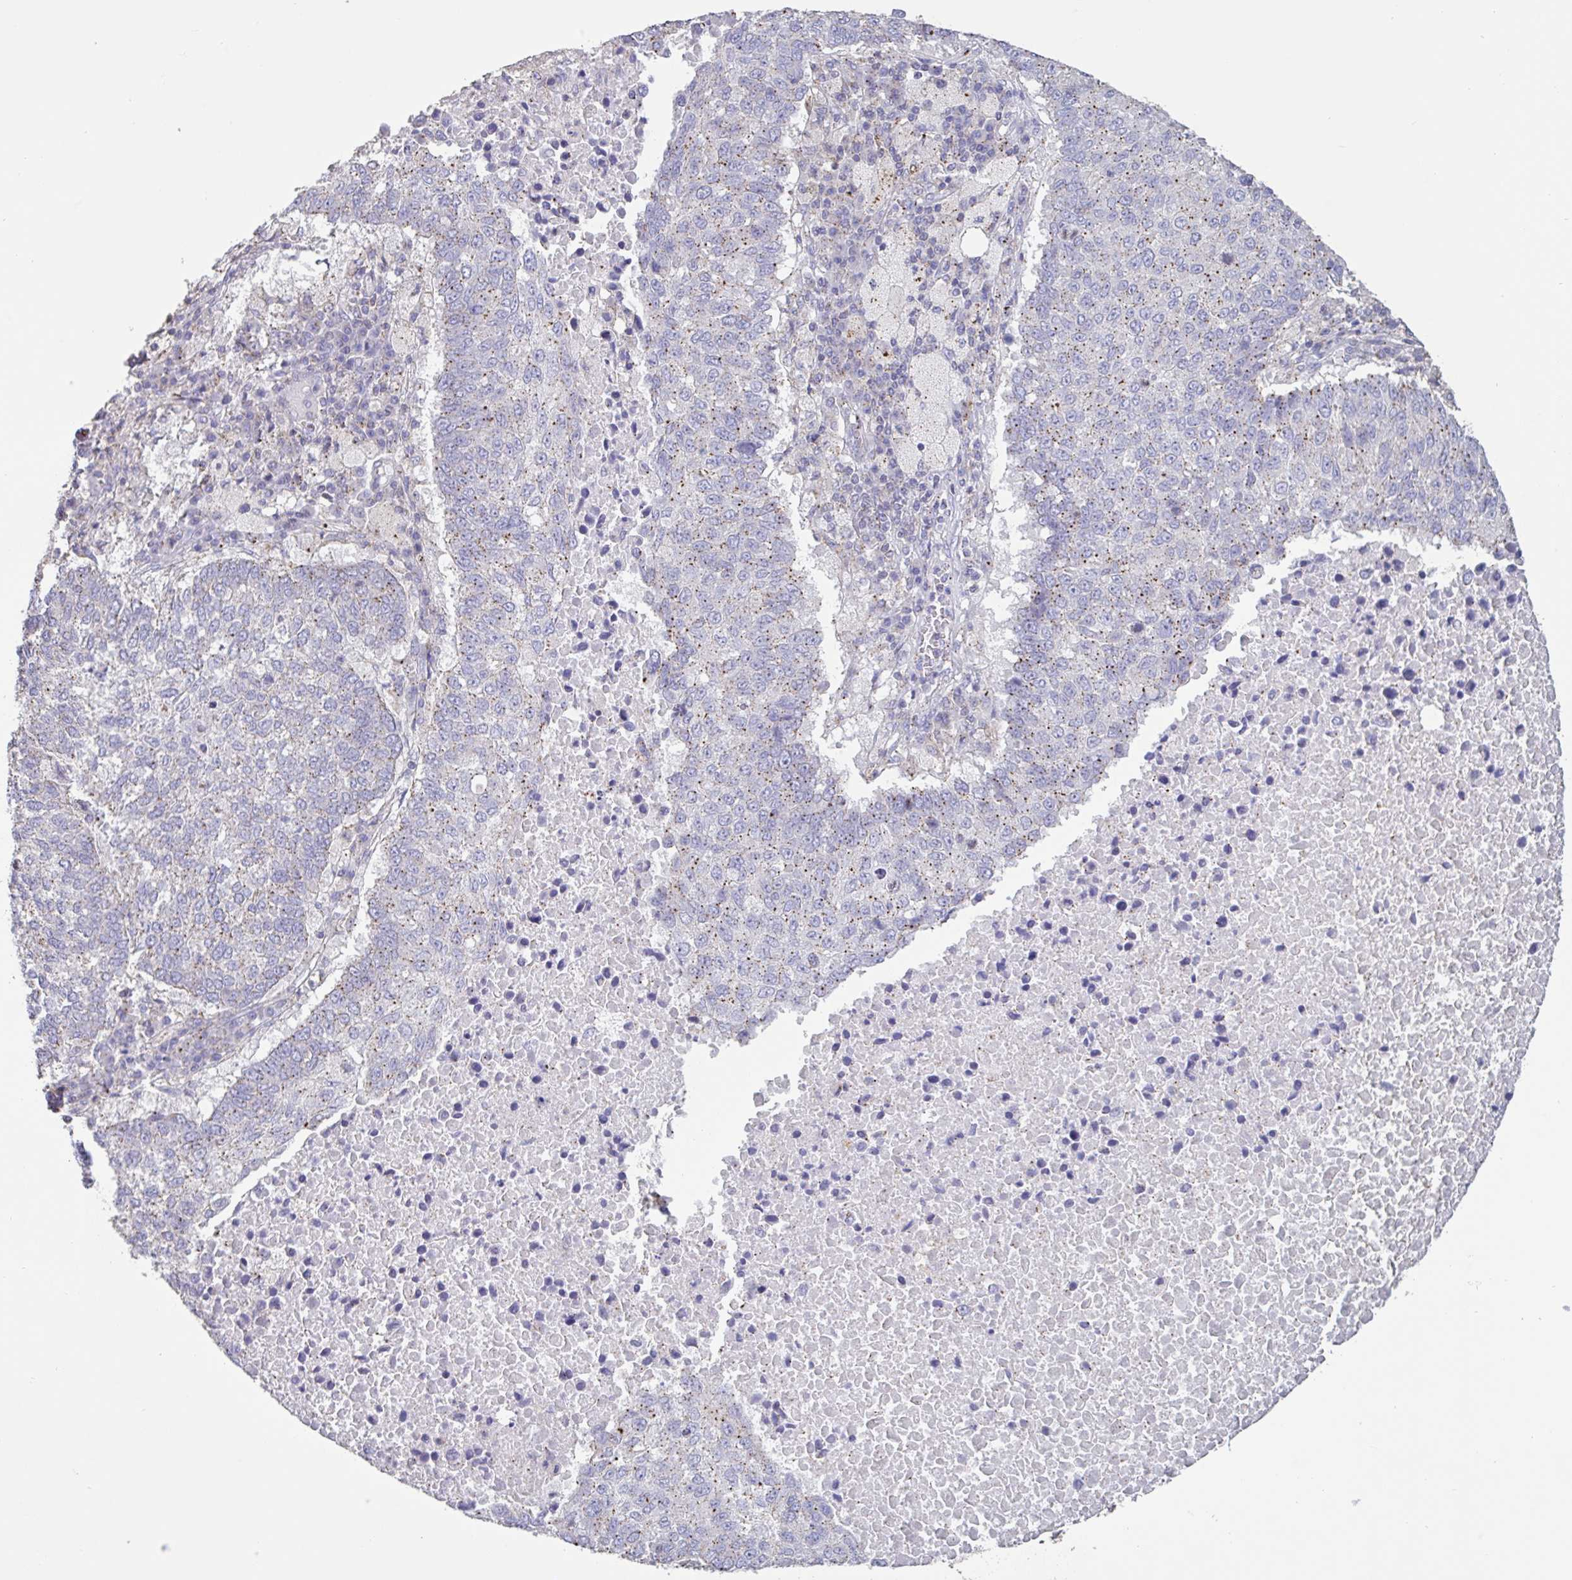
{"staining": {"intensity": "weak", "quantity": "25%-75%", "location": "cytoplasmic/membranous"}, "tissue": "lung cancer", "cell_type": "Tumor cells", "image_type": "cancer", "snomed": [{"axis": "morphology", "description": "Squamous cell carcinoma, NOS"}, {"axis": "topography", "description": "Lung"}], "caption": "Tumor cells demonstrate weak cytoplasmic/membranous positivity in about 25%-75% of cells in squamous cell carcinoma (lung).", "gene": "CHMP5", "patient": {"sex": "male", "age": 73}}